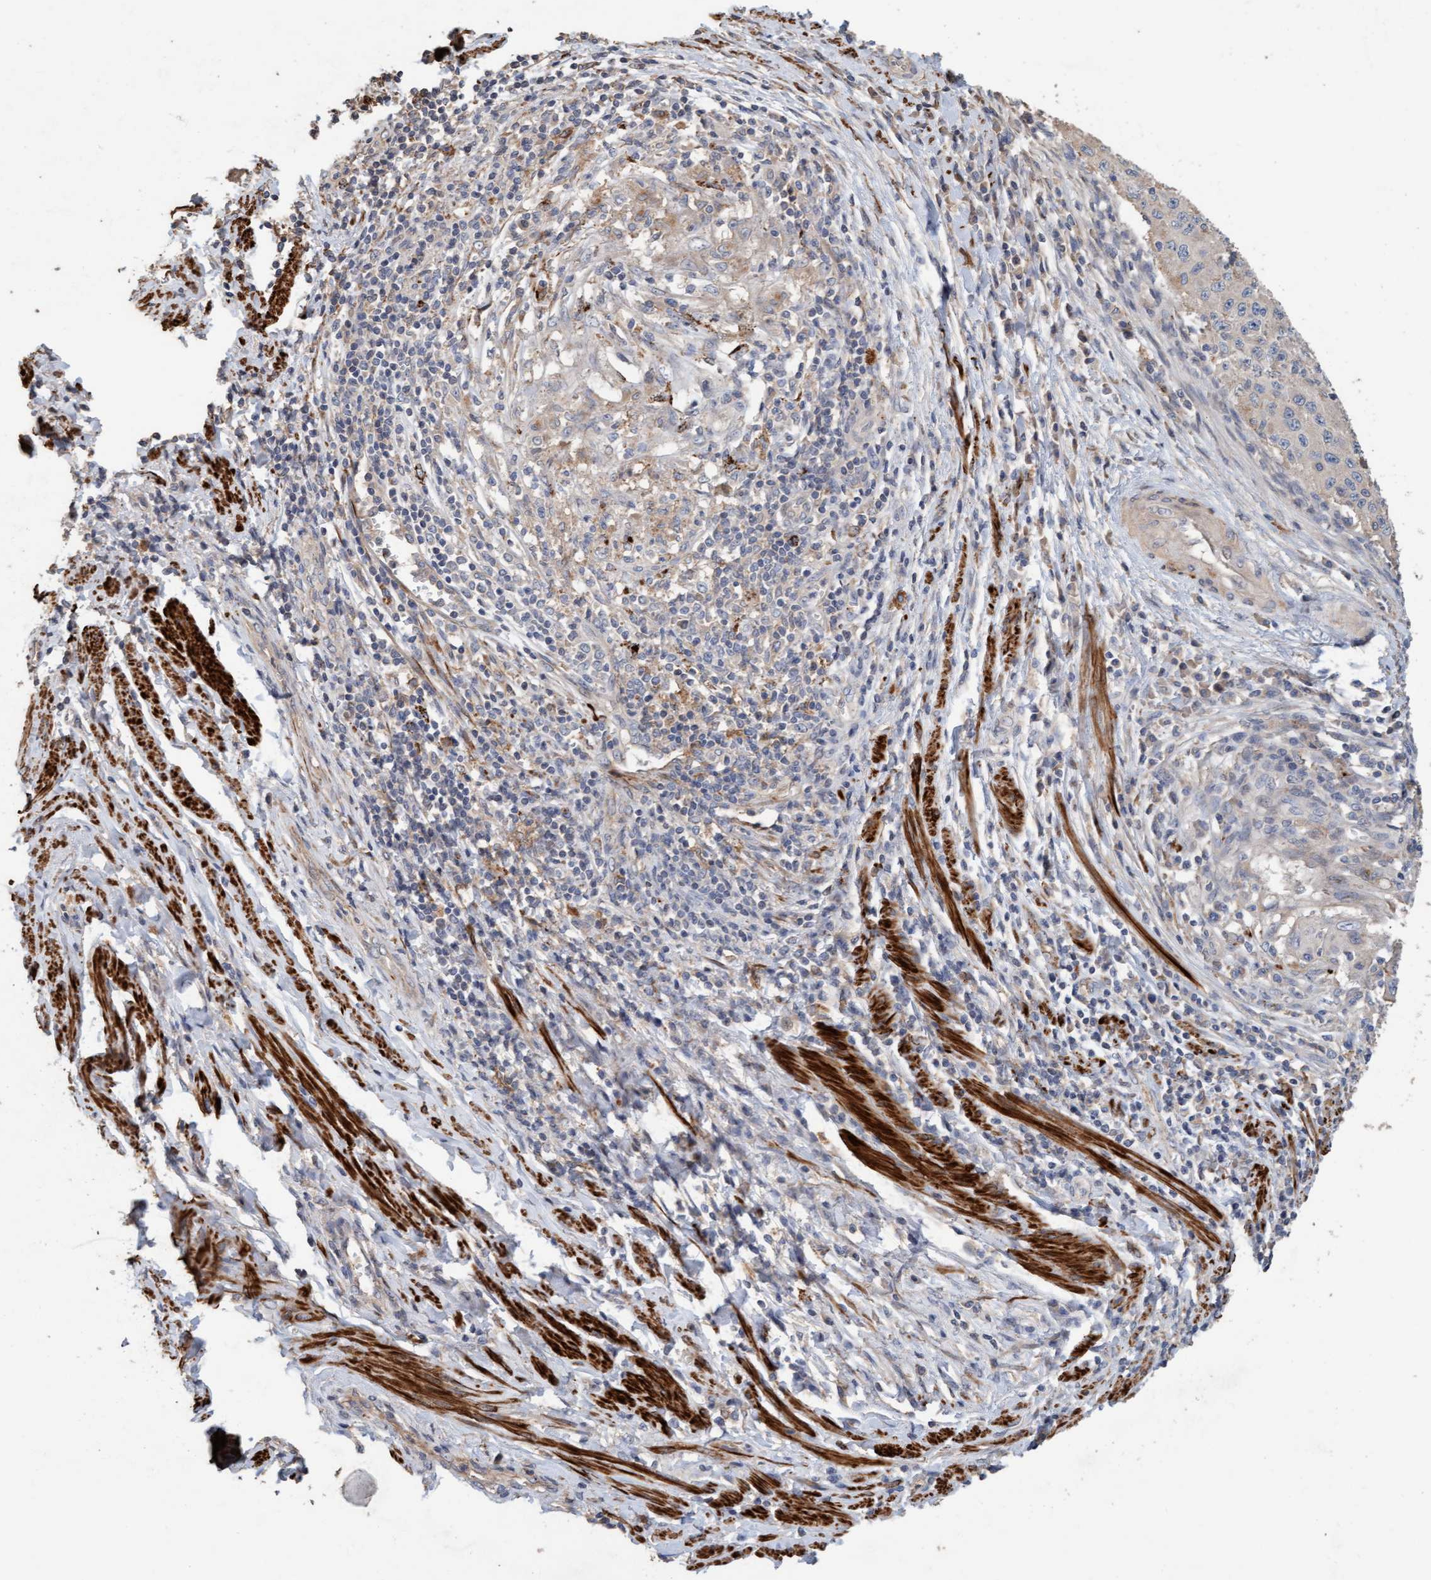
{"staining": {"intensity": "negative", "quantity": "none", "location": "none"}, "tissue": "cervical cancer", "cell_type": "Tumor cells", "image_type": "cancer", "snomed": [{"axis": "morphology", "description": "Squamous cell carcinoma, NOS"}, {"axis": "topography", "description": "Cervix"}], "caption": "Immunohistochemical staining of human cervical cancer (squamous cell carcinoma) demonstrates no significant expression in tumor cells.", "gene": "LONRF1", "patient": {"sex": "female", "age": 53}}